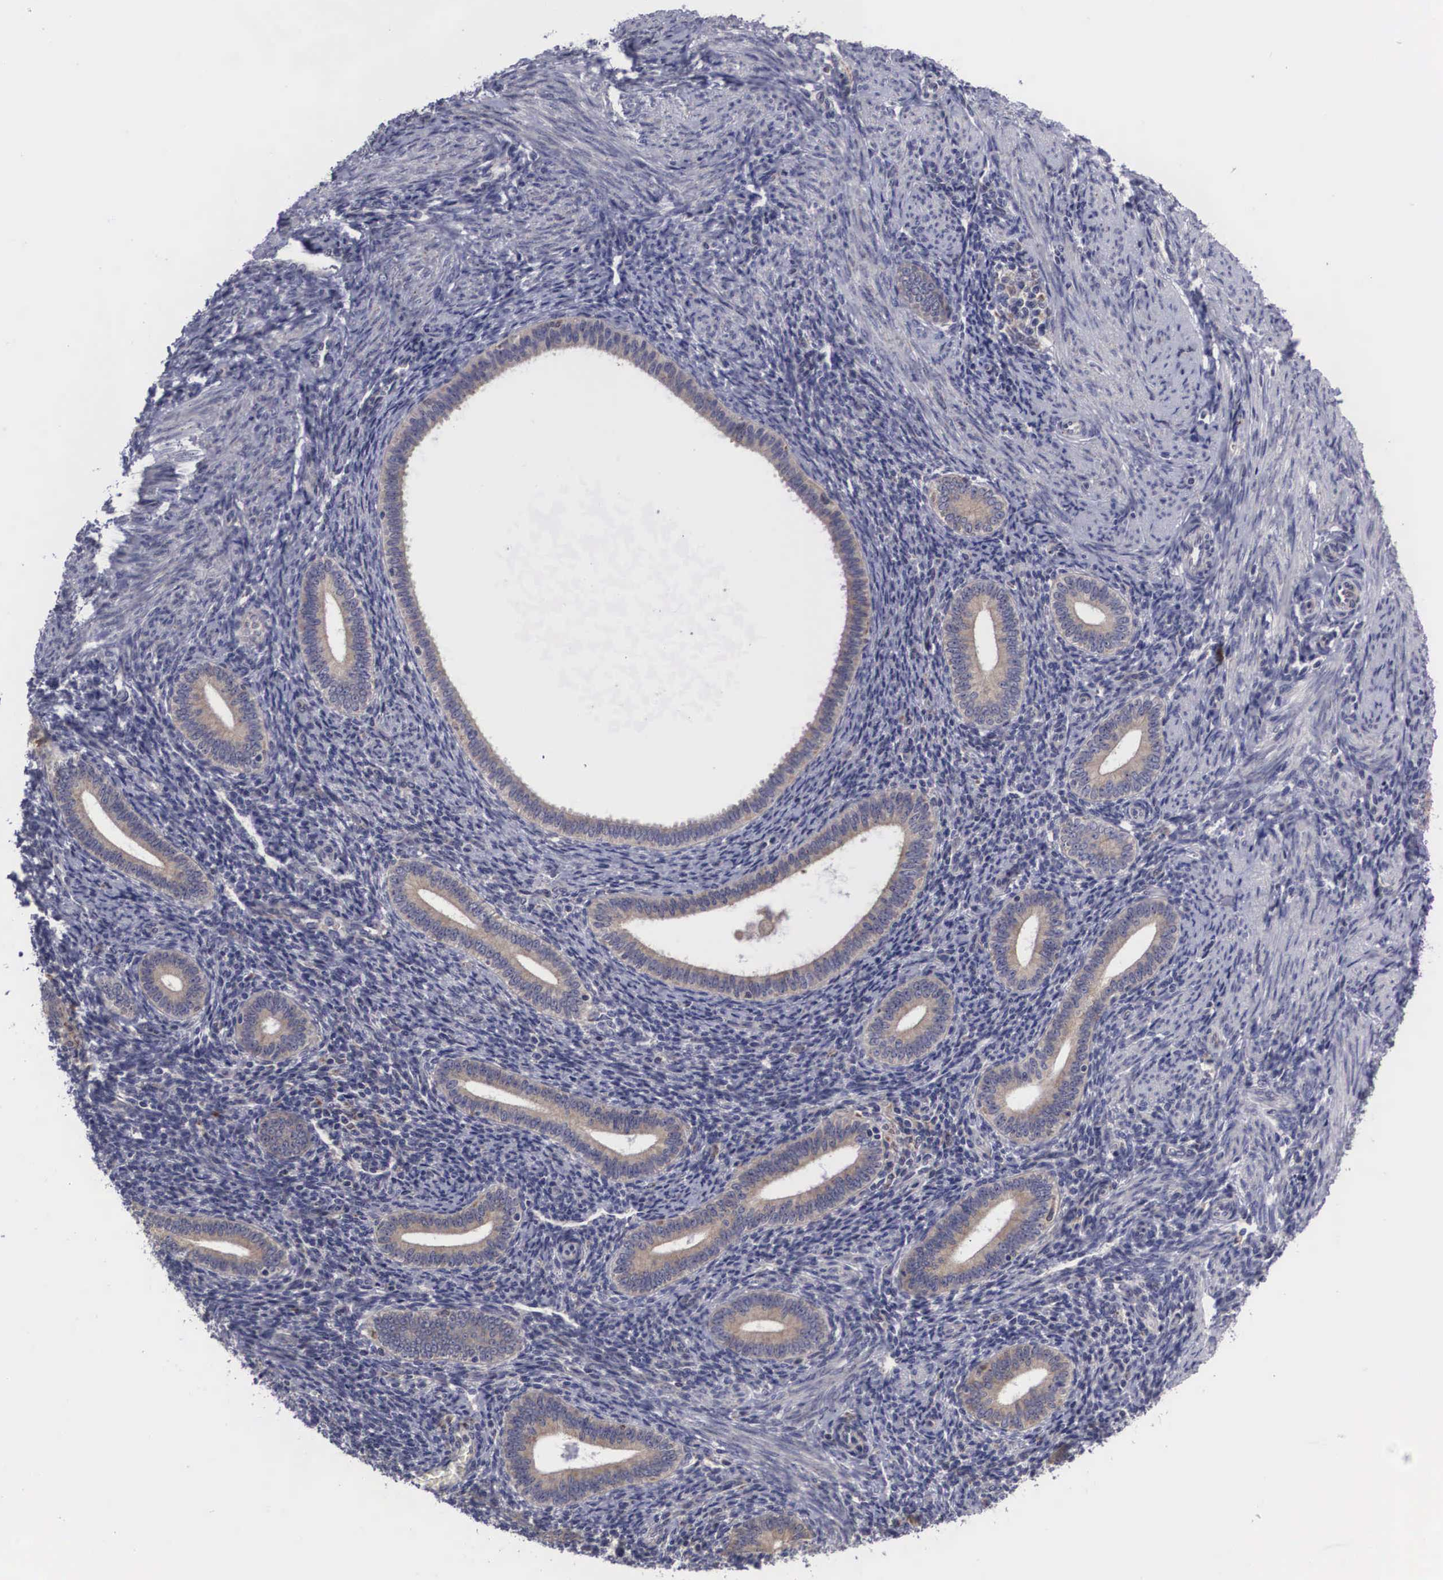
{"staining": {"intensity": "negative", "quantity": "none", "location": "none"}, "tissue": "endometrium", "cell_type": "Cells in endometrial stroma", "image_type": "normal", "snomed": [{"axis": "morphology", "description": "Normal tissue, NOS"}, {"axis": "topography", "description": "Endometrium"}], "caption": "Human endometrium stained for a protein using immunohistochemistry displays no staining in cells in endometrial stroma.", "gene": "CRELD2", "patient": {"sex": "female", "age": 35}}